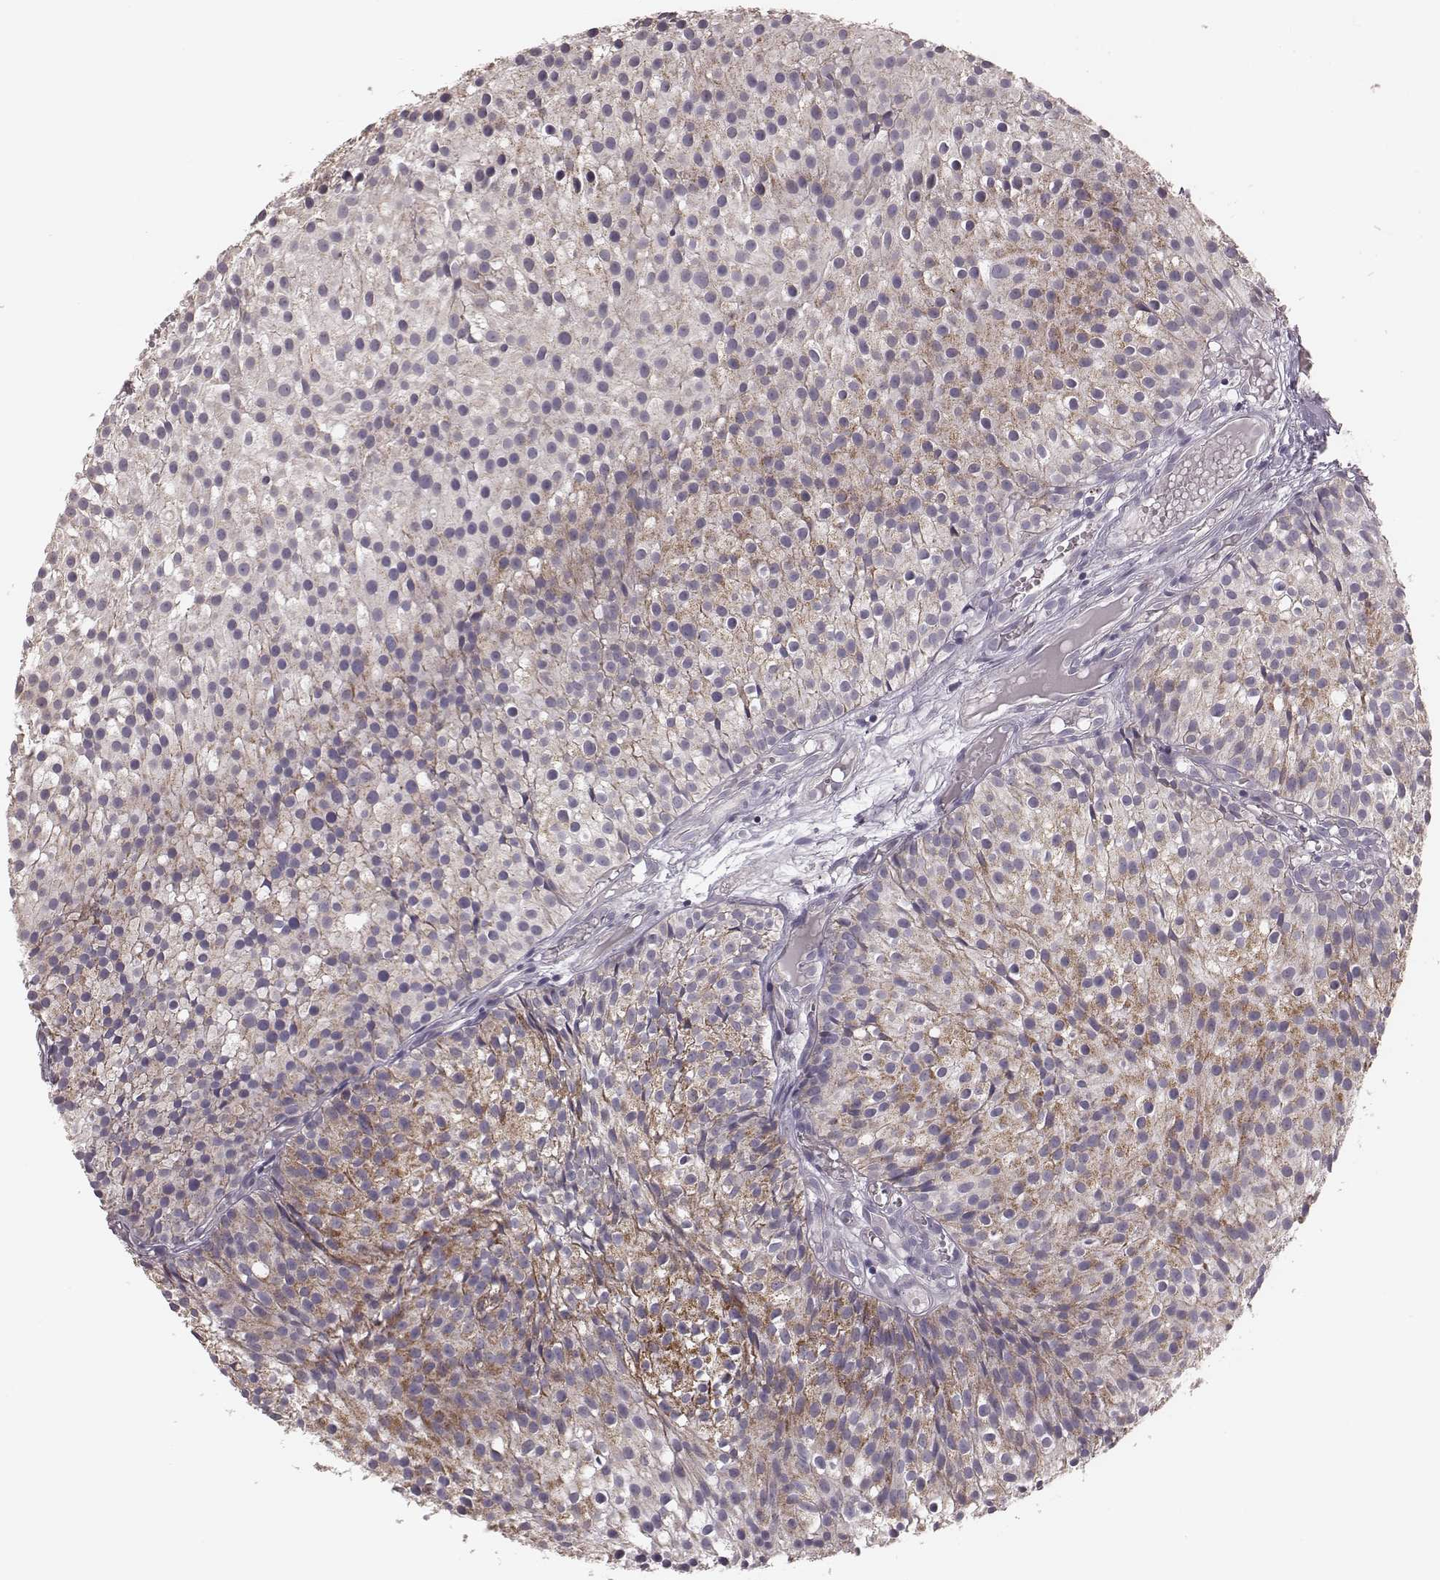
{"staining": {"intensity": "moderate", "quantity": "25%-75%", "location": "cytoplasmic/membranous"}, "tissue": "urothelial cancer", "cell_type": "Tumor cells", "image_type": "cancer", "snomed": [{"axis": "morphology", "description": "Urothelial carcinoma, Low grade"}, {"axis": "topography", "description": "Urinary bladder"}], "caption": "IHC micrograph of neoplastic tissue: urothelial carcinoma (low-grade) stained using IHC demonstrates medium levels of moderate protein expression localized specifically in the cytoplasmic/membranous of tumor cells, appearing as a cytoplasmic/membranous brown color.", "gene": "MRPS27", "patient": {"sex": "male", "age": 63}}